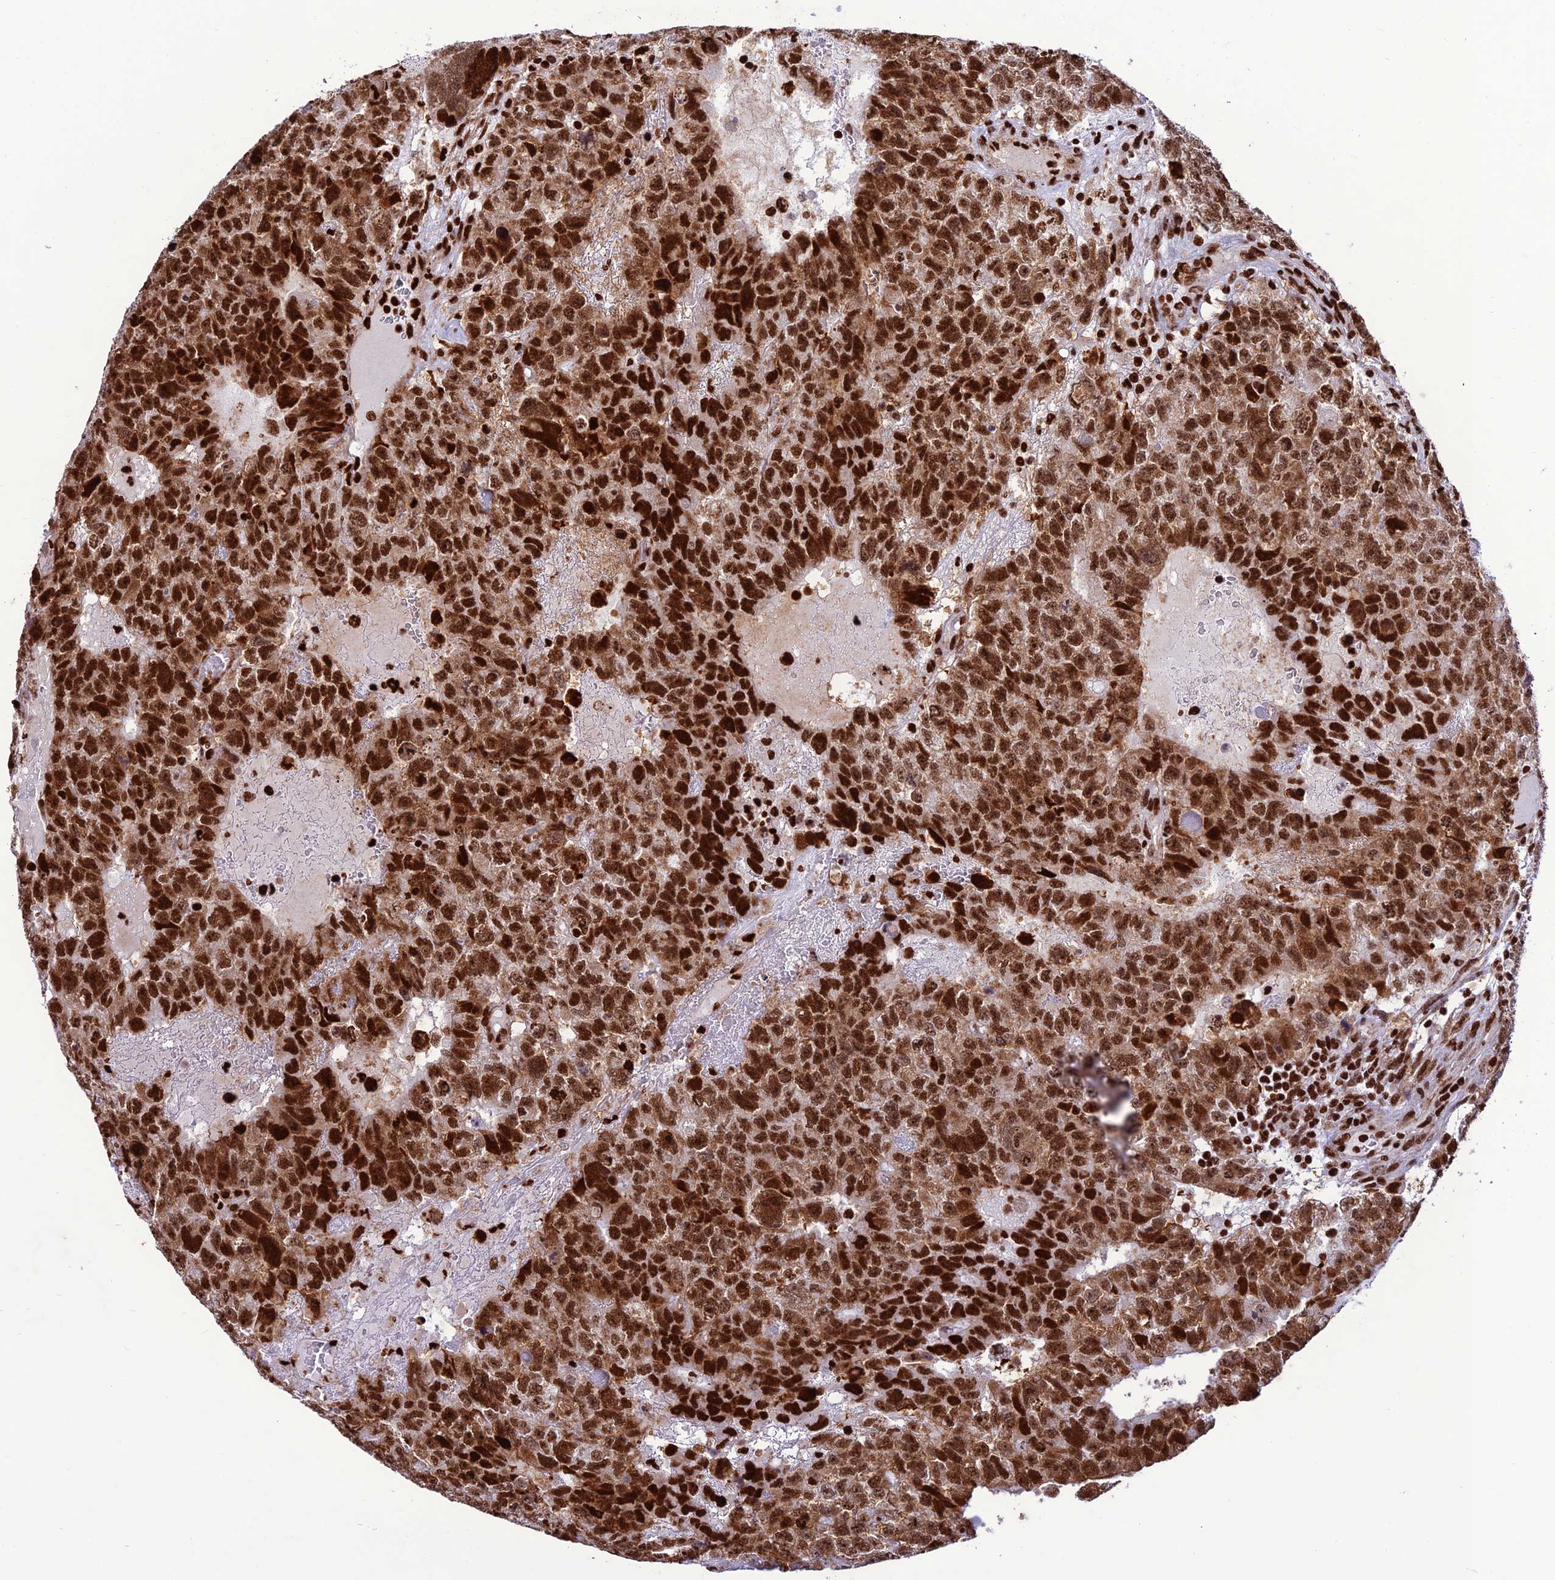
{"staining": {"intensity": "strong", "quantity": ">75%", "location": "nuclear"}, "tissue": "testis cancer", "cell_type": "Tumor cells", "image_type": "cancer", "snomed": [{"axis": "morphology", "description": "Carcinoma, Embryonal, NOS"}, {"axis": "topography", "description": "Testis"}], "caption": "This is an image of IHC staining of testis embryonal carcinoma, which shows strong positivity in the nuclear of tumor cells.", "gene": "INO80E", "patient": {"sex": "male", "age": 26}}